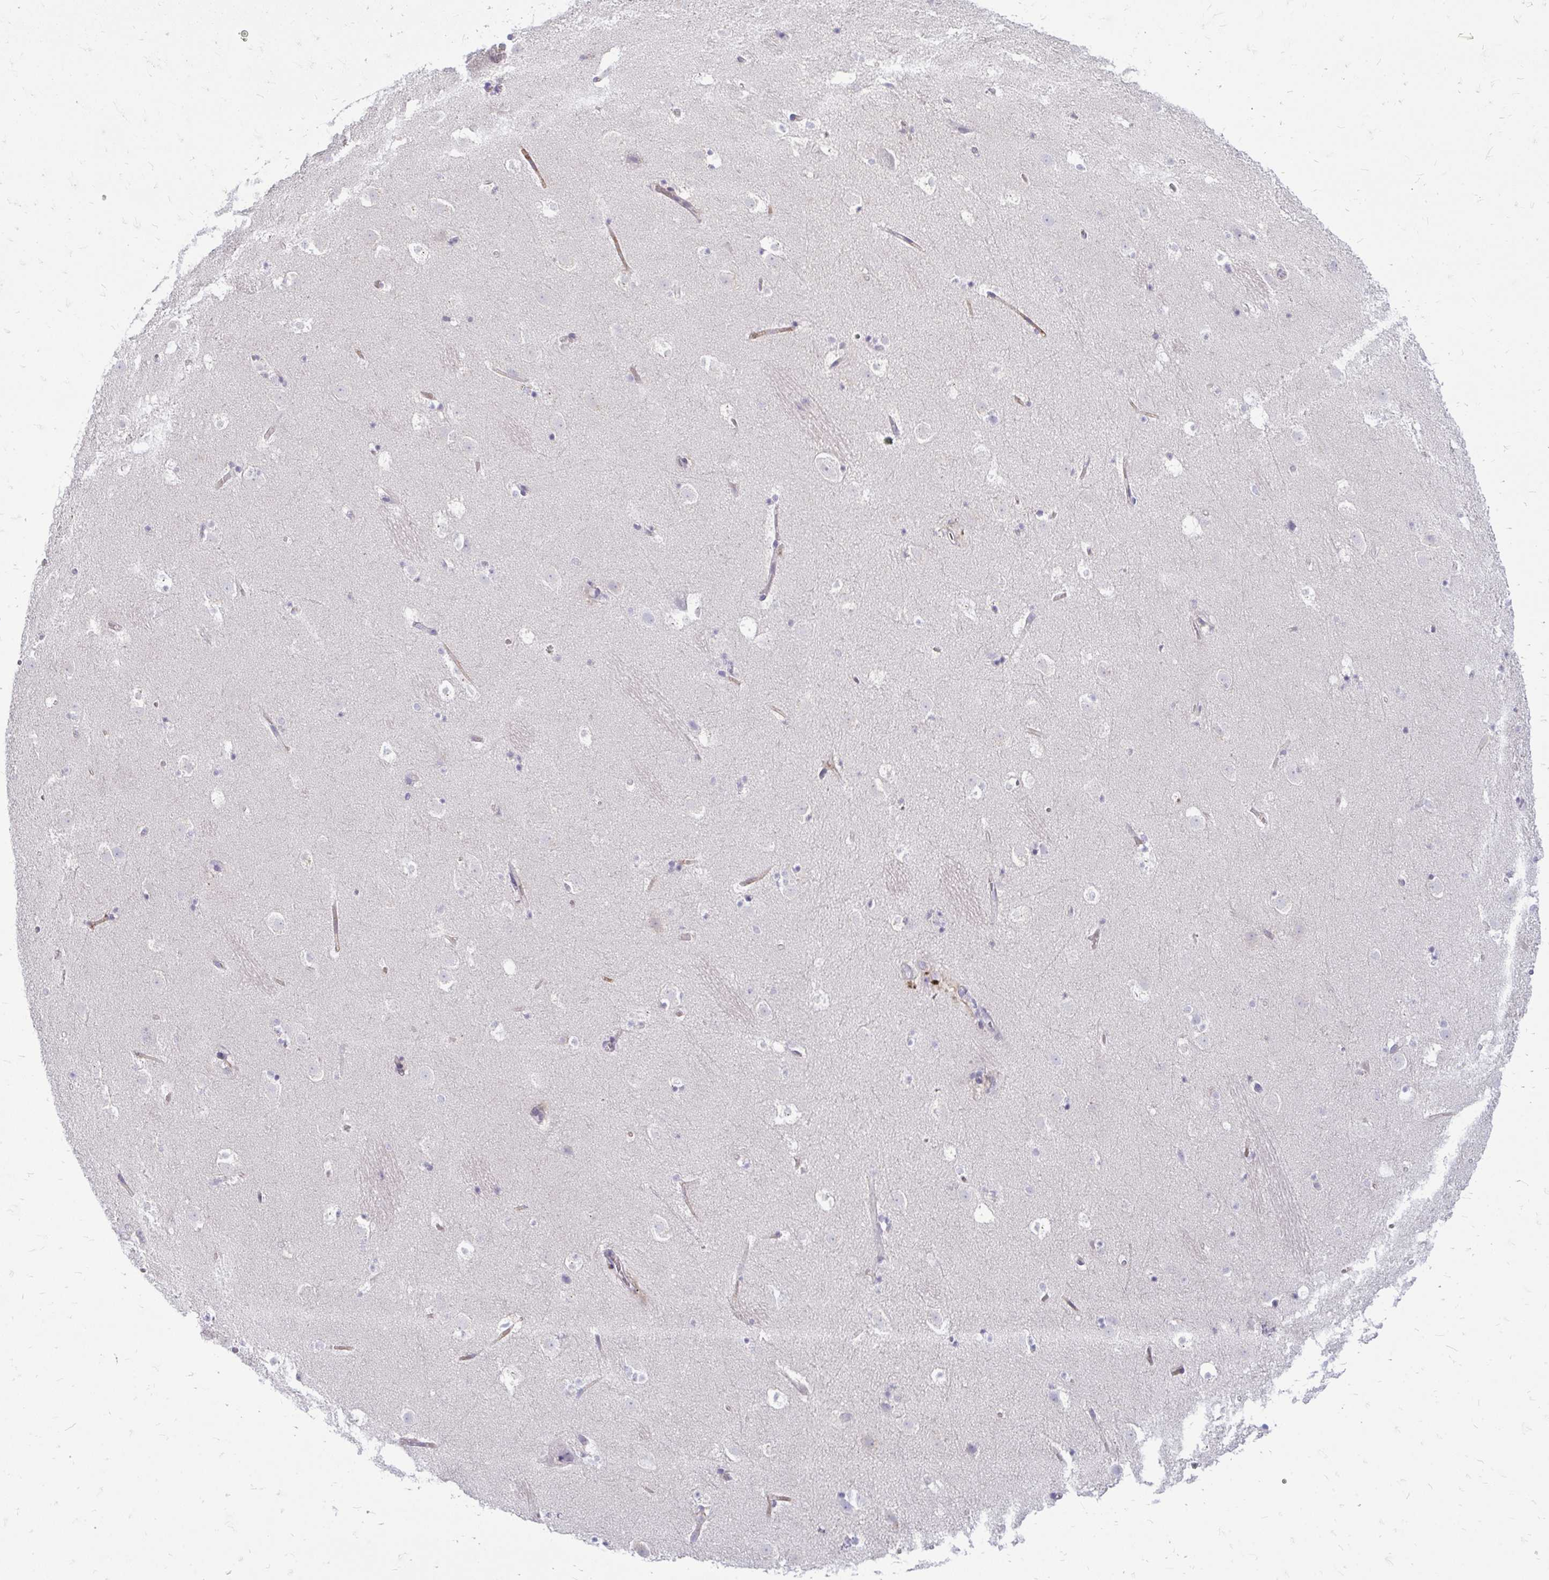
{"staining": {"intensity": "negative", "quantity": "none", "location": "none"}, "tissue": "caudate", "cell_type": "Glial cells", "image_type": "normal", "snomed": [{"axis": "morphology", "description": "Normal tissue, NOS"}, {"axis": "topography", "description": "Lateral ventricle wall"}], "caption": "Histopathology image shows no protein staining in glial cells of benign caudate. Nuclei are stained in blue.", "gene": "TSPEAR", "patient": {"sex": "male", "age": 37}}